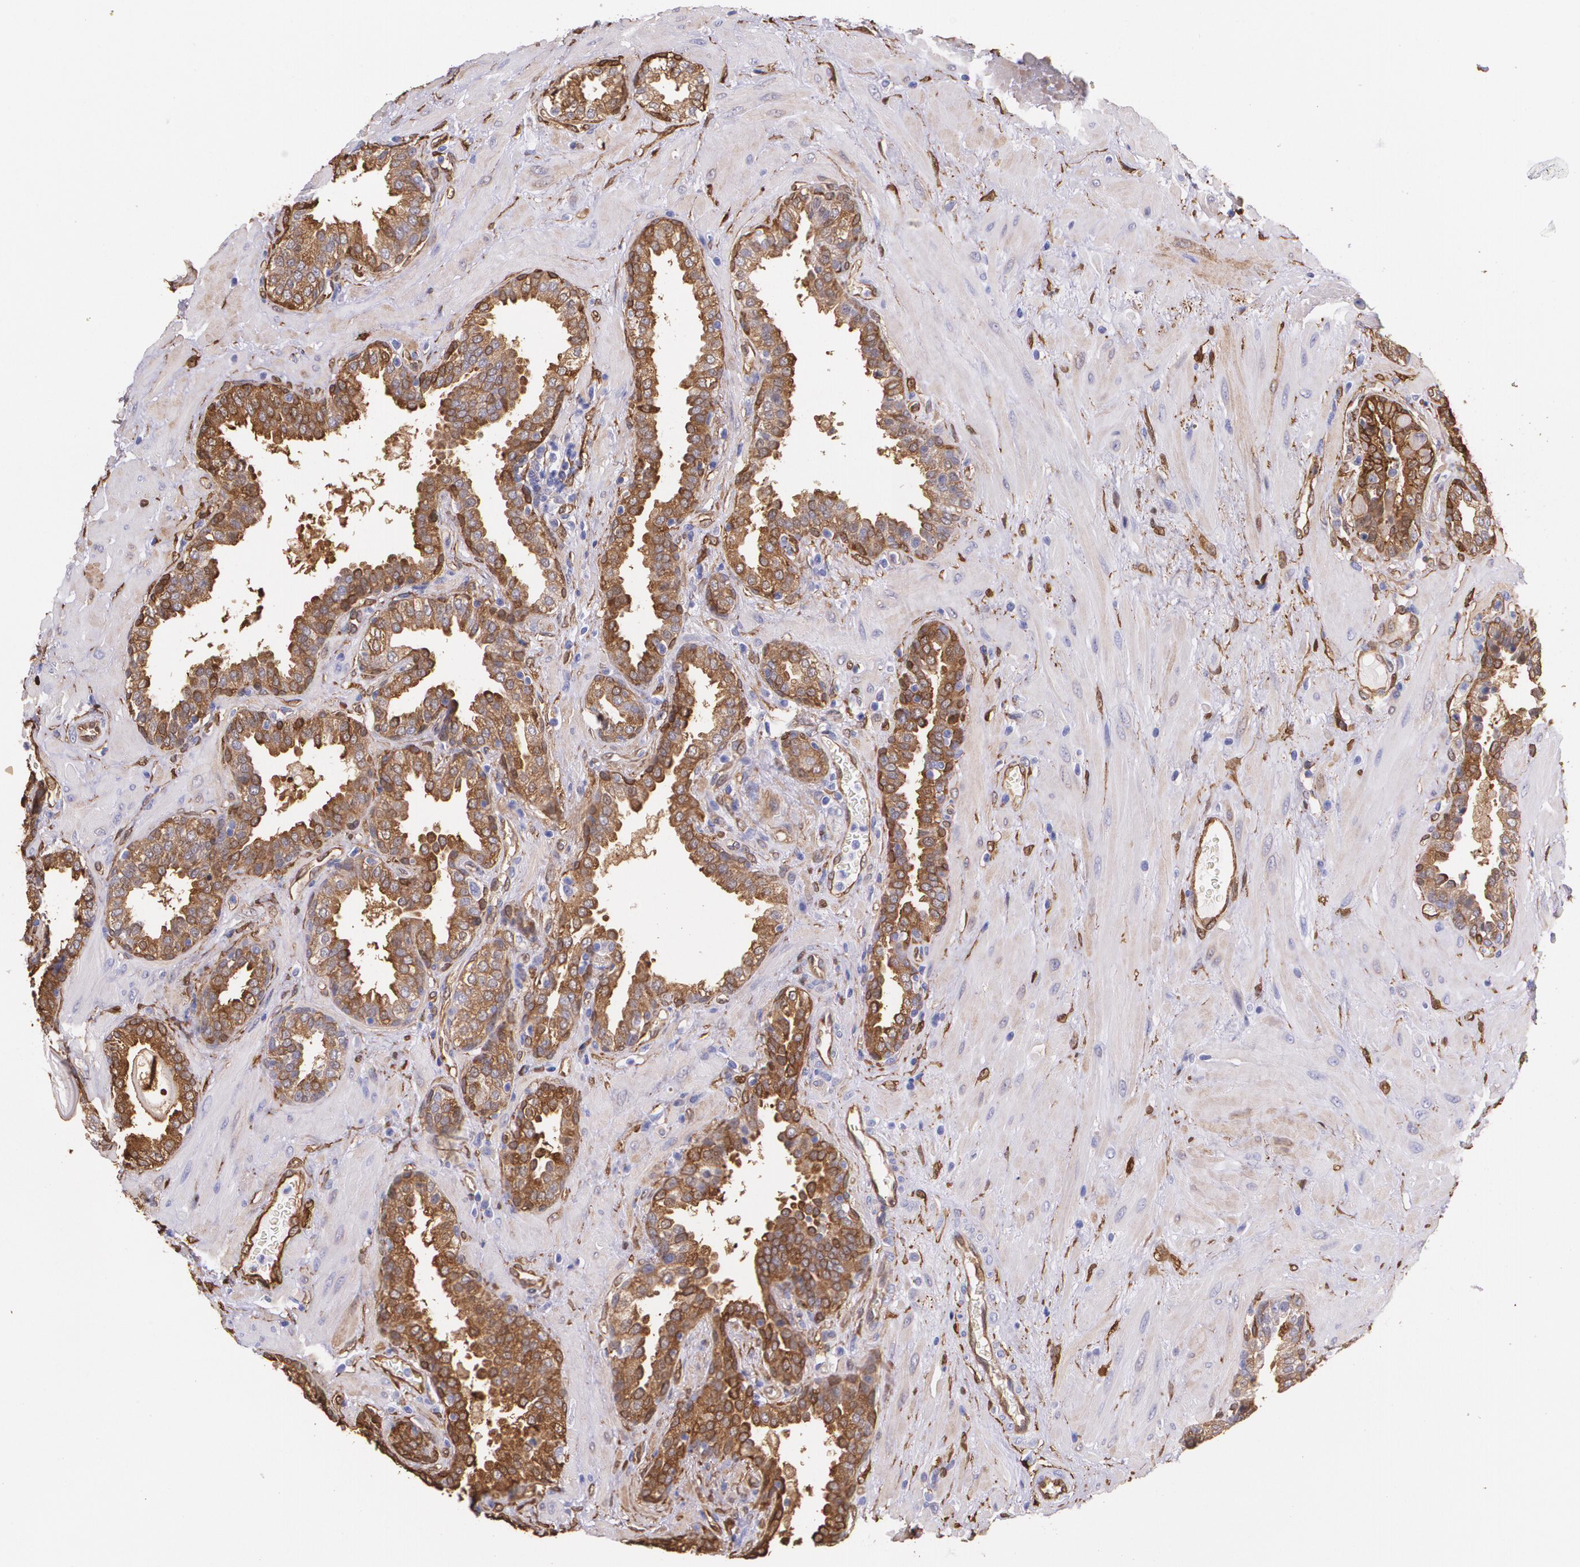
{"staining": {"intensity": "moderate", "quantity": ">75%", "location": "cytoplasmic/membranous"}, "tissue": "prostate", "cell_type": "Glandular cells", "image_type": "normal", "snomed": [{"axis": "morphology", "description": "Normal tissue, NOS"}, {"axis": "topography", "description": "Prostate"}], "caption": "Moderate cytoplasmic/membranous staining is seen in approximately >75% of glandular cells in normal prostate. The staining was performed using DAB to visualize the protein expression in brown, while the nuclei were stained in blue with hematoxylin (Magnification: 20x).", "gene": "MMP2", "patient": {"sex": "male", "age": 51}}